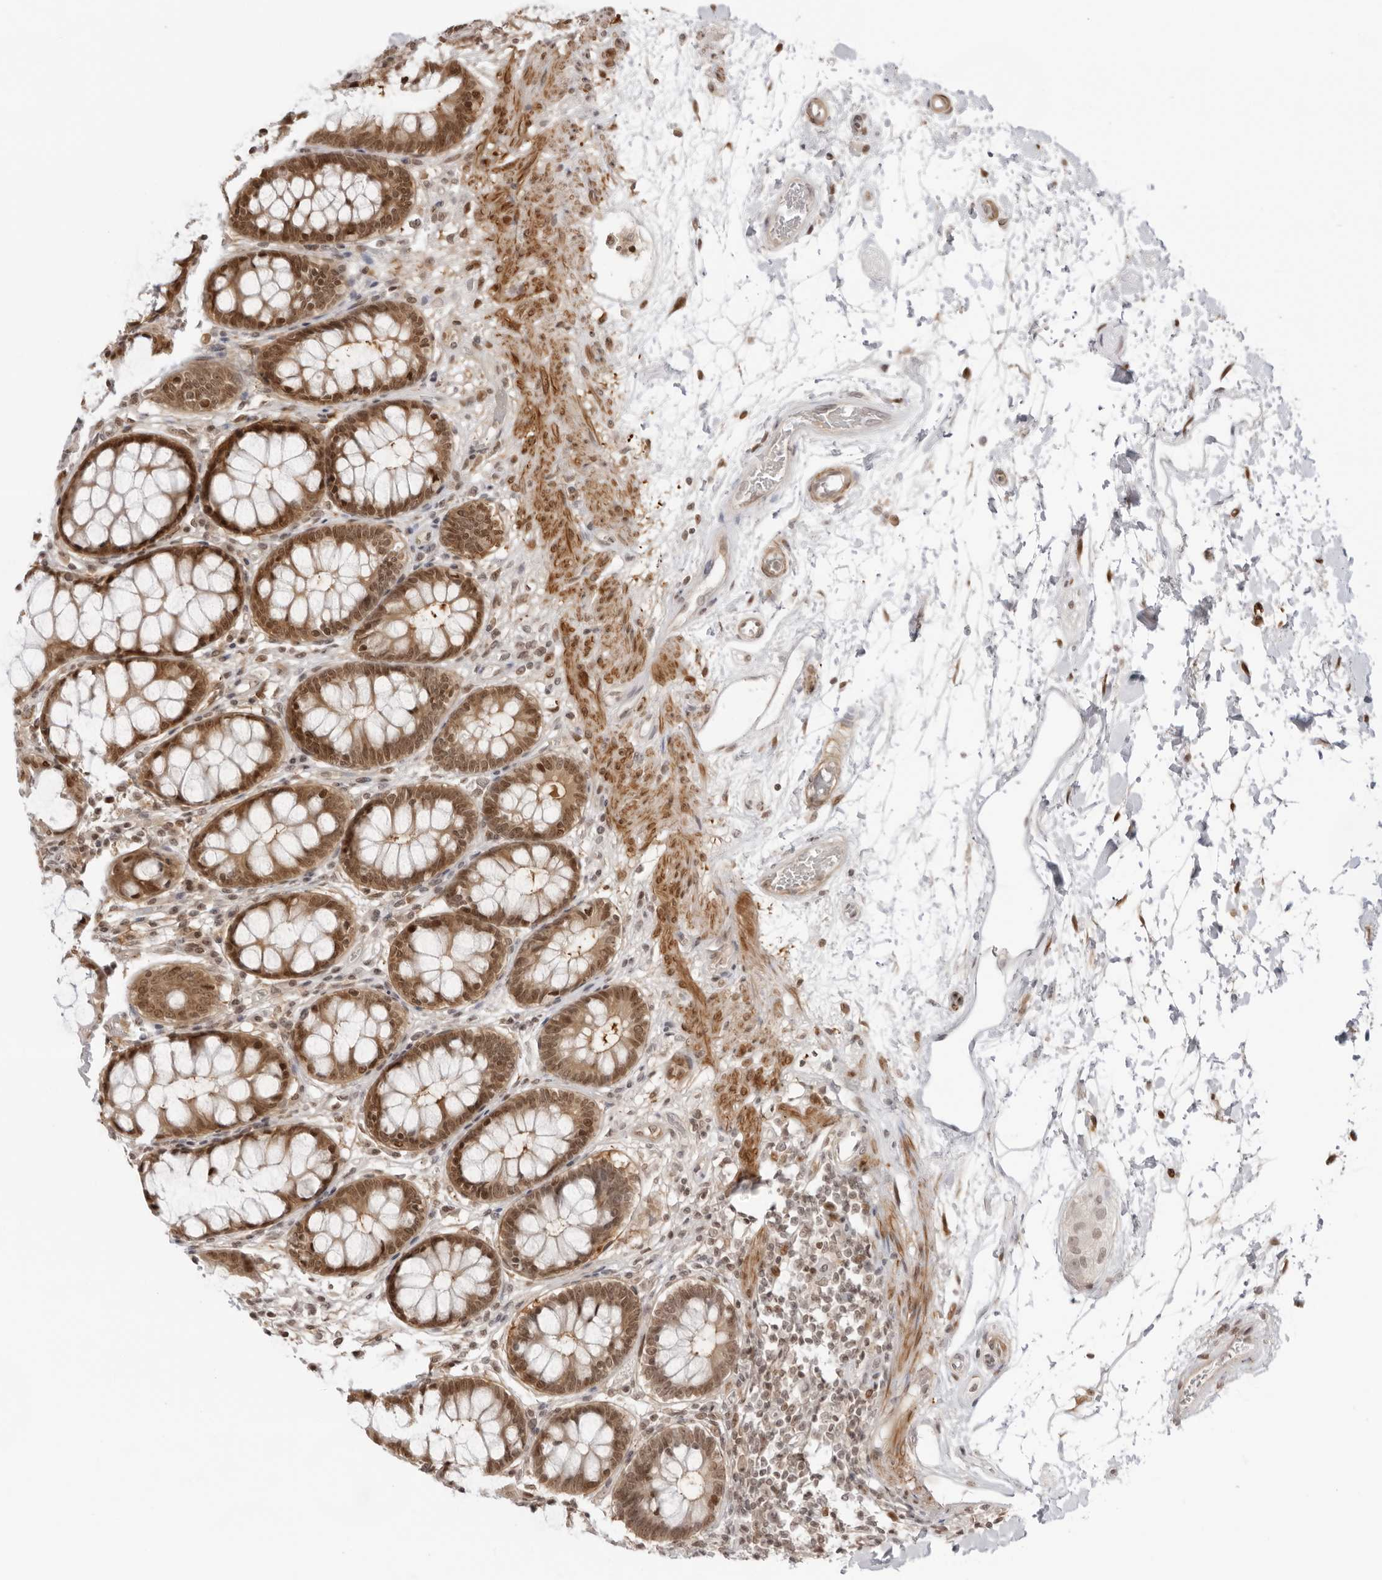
{"staining": {"intensity": "moderate", "quantity": ">75%", "location": "cytoplasmic/membranous,nuclear"}, "tissue": "rectum", "cell_type": "Glandular cells", "image_type": "normal", "snomed": [{"axis": "morphology", "description": "Normal tissue, NOS"}, {"axis": "topography", "description": "Rectum"}], "caption": "Immunohistochemistry histopathology image of normal rectum: rectum stained using IHC demonstrates medium levels of moderate protein expression localized specifically in the cytoplasmic/membranous,nuclear of glandular cells, appearing as a cytoplasmic/membranous,nuclear brown color.", "gene": "RNF146", "patient": {"sex": "male", "age": 64}}